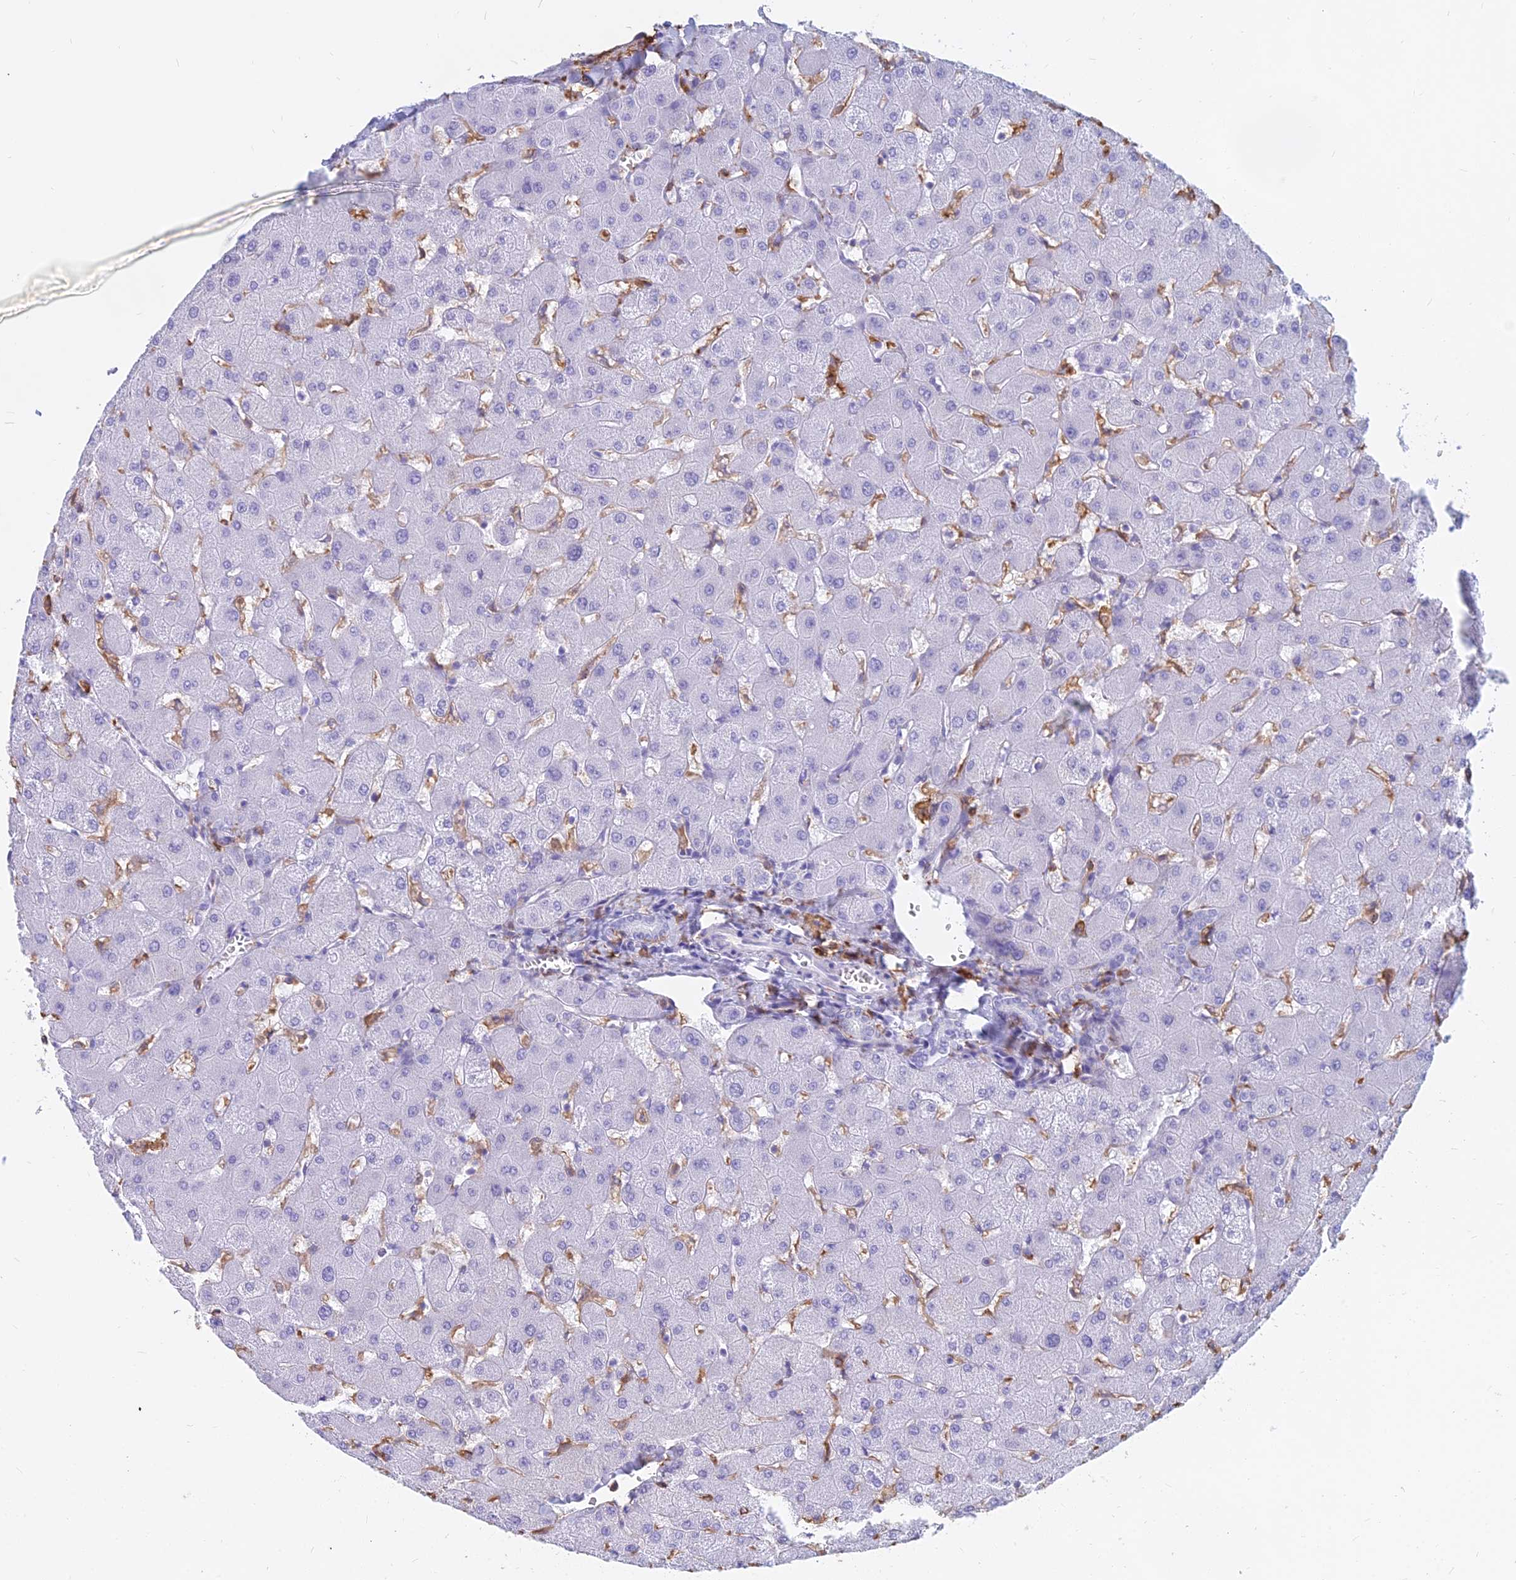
{"staining": {"intensity": "negative", "quantity": "none", "location": "none"}, "tissue": "liver", "cell_type": "Cholangiocytes", "image_type": "normal", "snomed": [{"axis": "morphology", "description": "Normal tissue, NOS"}, {"axis": "topography", "description": "Liver"}], "caption": "This histopathology image is of unremarkable liver stained with immunohistochemistry (IHC) to label a protein in brown with the nuclei are counter-stained blue. There is no staining in cholangiocytes. Brightfield microscopy of immunohistochemistry (IHC) stained with DAB (brown) and hematoxylin (blue), captured at high magnification.", "gene": "HLA", "patient": {"sex": "female", "age": 63}}